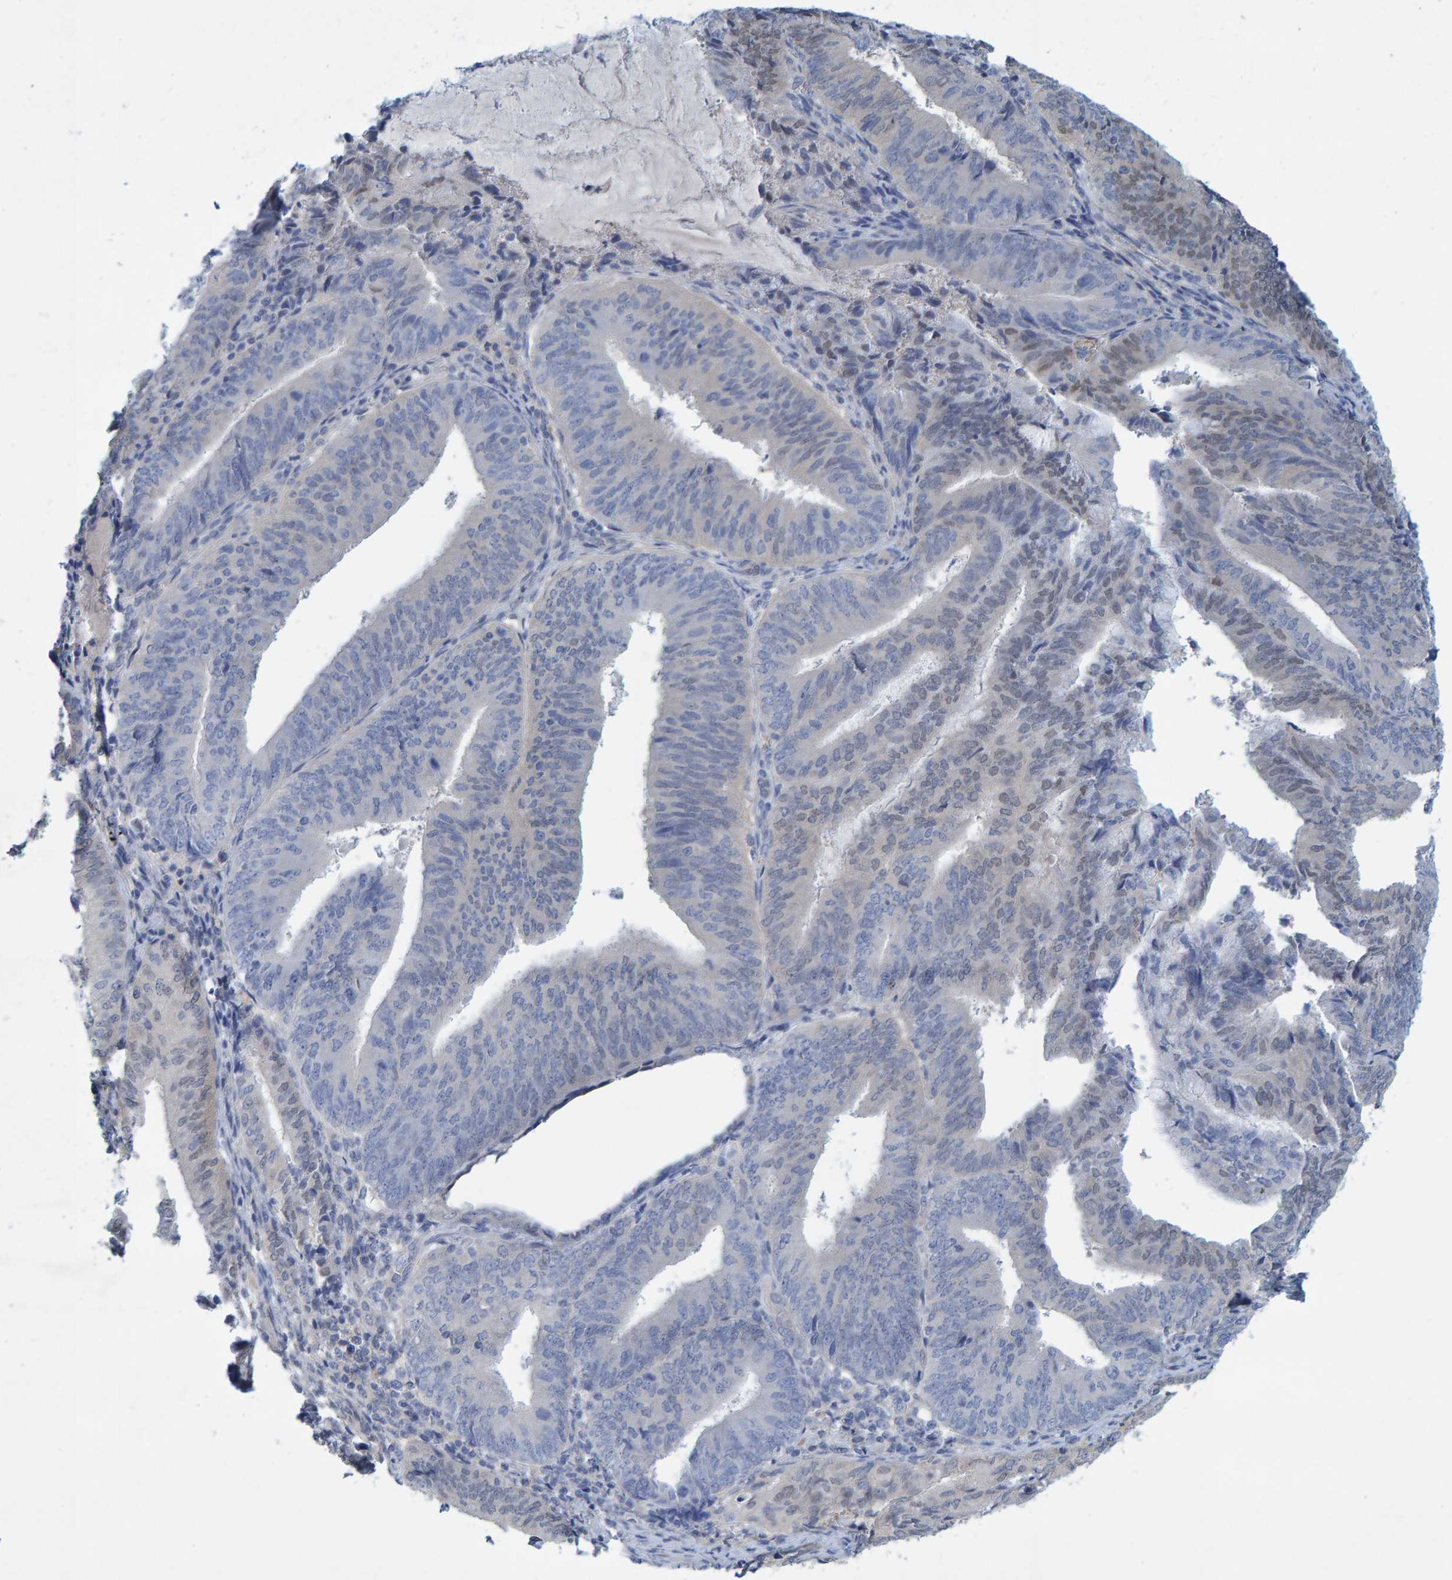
{"staining": {"intensity": "negative", "quantity": "none", "location": "none"}, "tissue": "endometrial cancer", "cell_type": "Tumor cells", "image_type": "cancer", "snomed": [{"axis": "morphology", "description": "Adenocarcinoma, NOS"}, {"axis": "topography", "description": "Endometrium"}], "caption": "Protein analysis of adenocarcinoma (endometrial) displays no significant positivity in tumor cells.", "gene": "ALAD", "patient": {"sex": "female", "age": 81}}